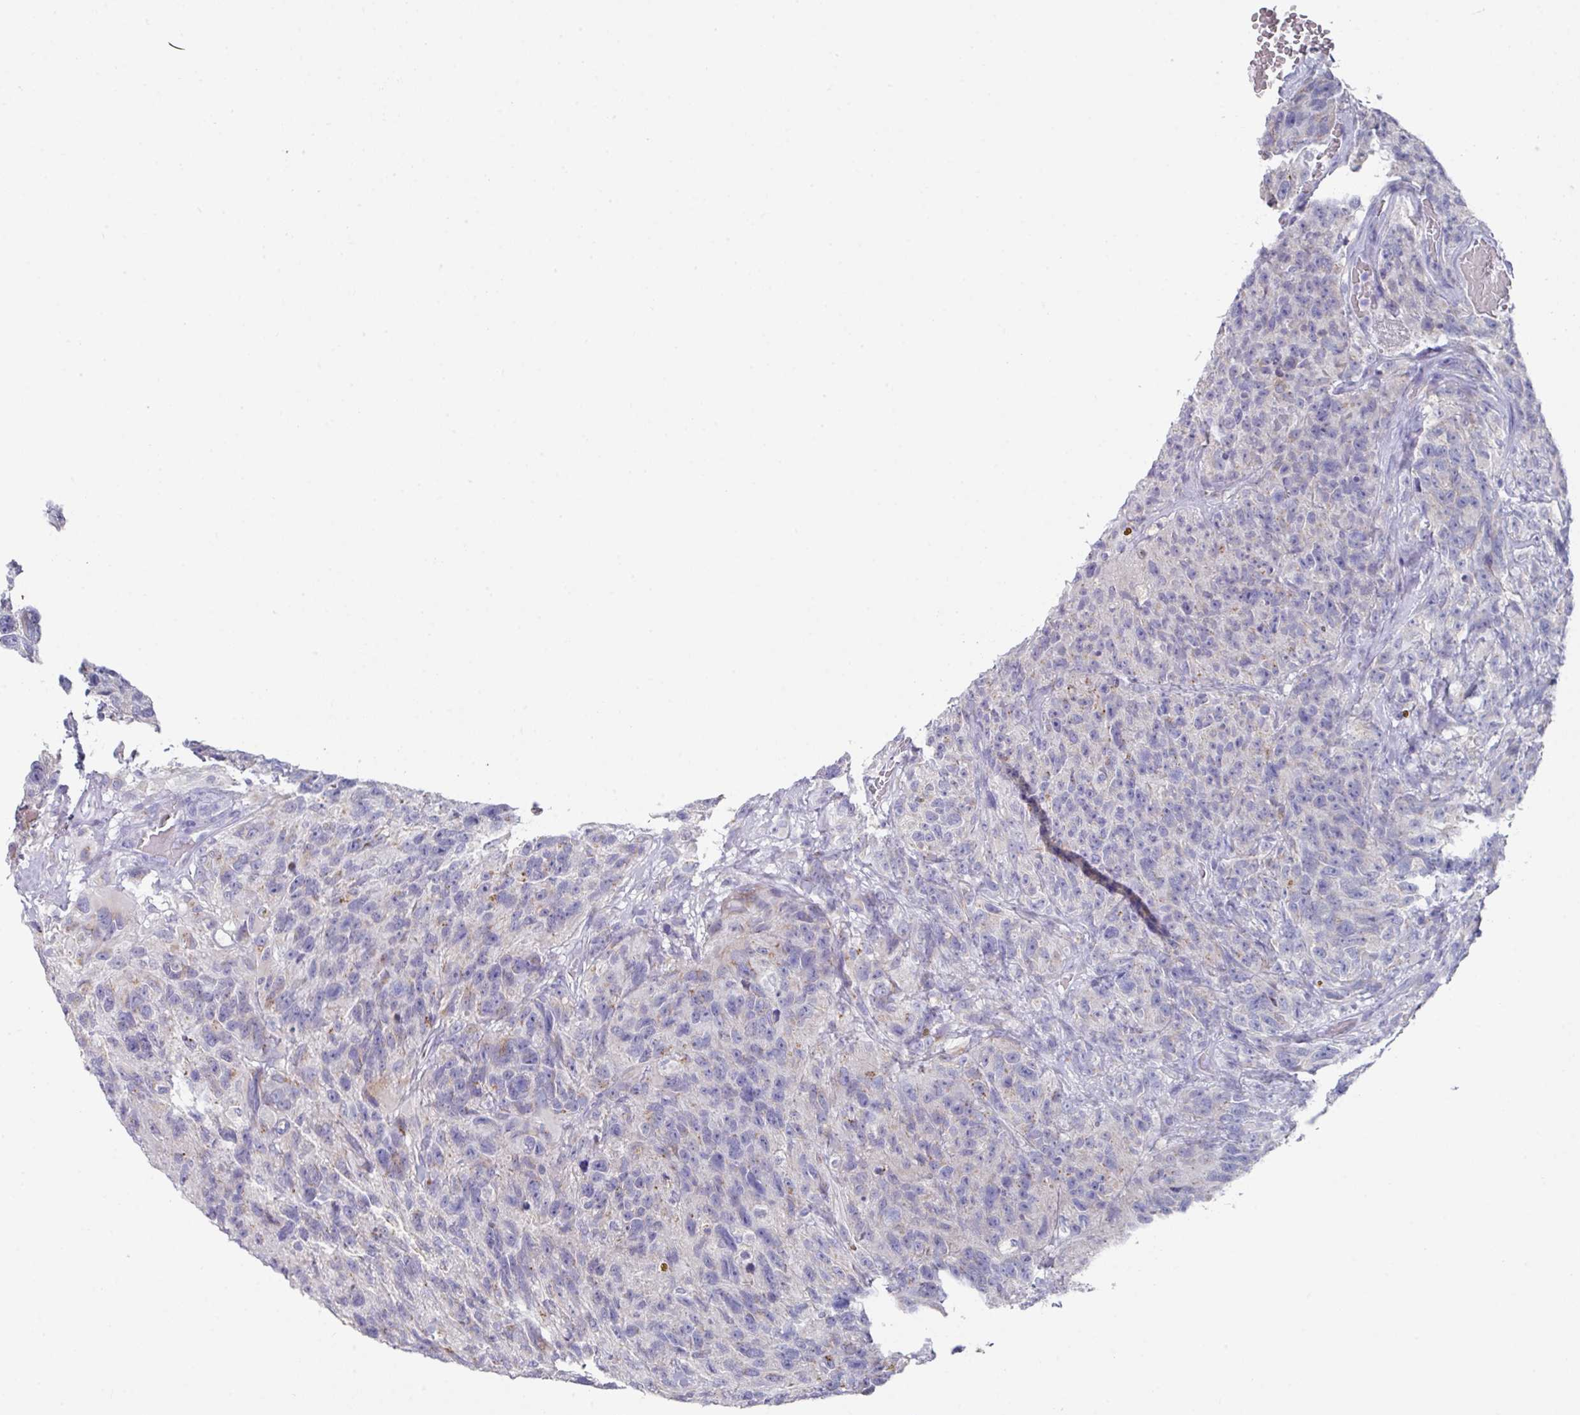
{"staining": {"intensity": "weak", "quantity": "<25%", "location": "cytoplasmic/membranous"}, "tissue": "glioma", "cell_type": "Tumor cells", "image_type": "cancer", "snomed": [{"axis": "morphology", "description": "Glioma, malignant, High grade"}, {"axis": "topography", "description": "Brain"}], "caption": "Micrograph shows no significant protein positivity in tumor cells of high-grade glioma (malignant).", "gene": "VKORC1L1", "patient": {"sex": "male", "age": 69}}